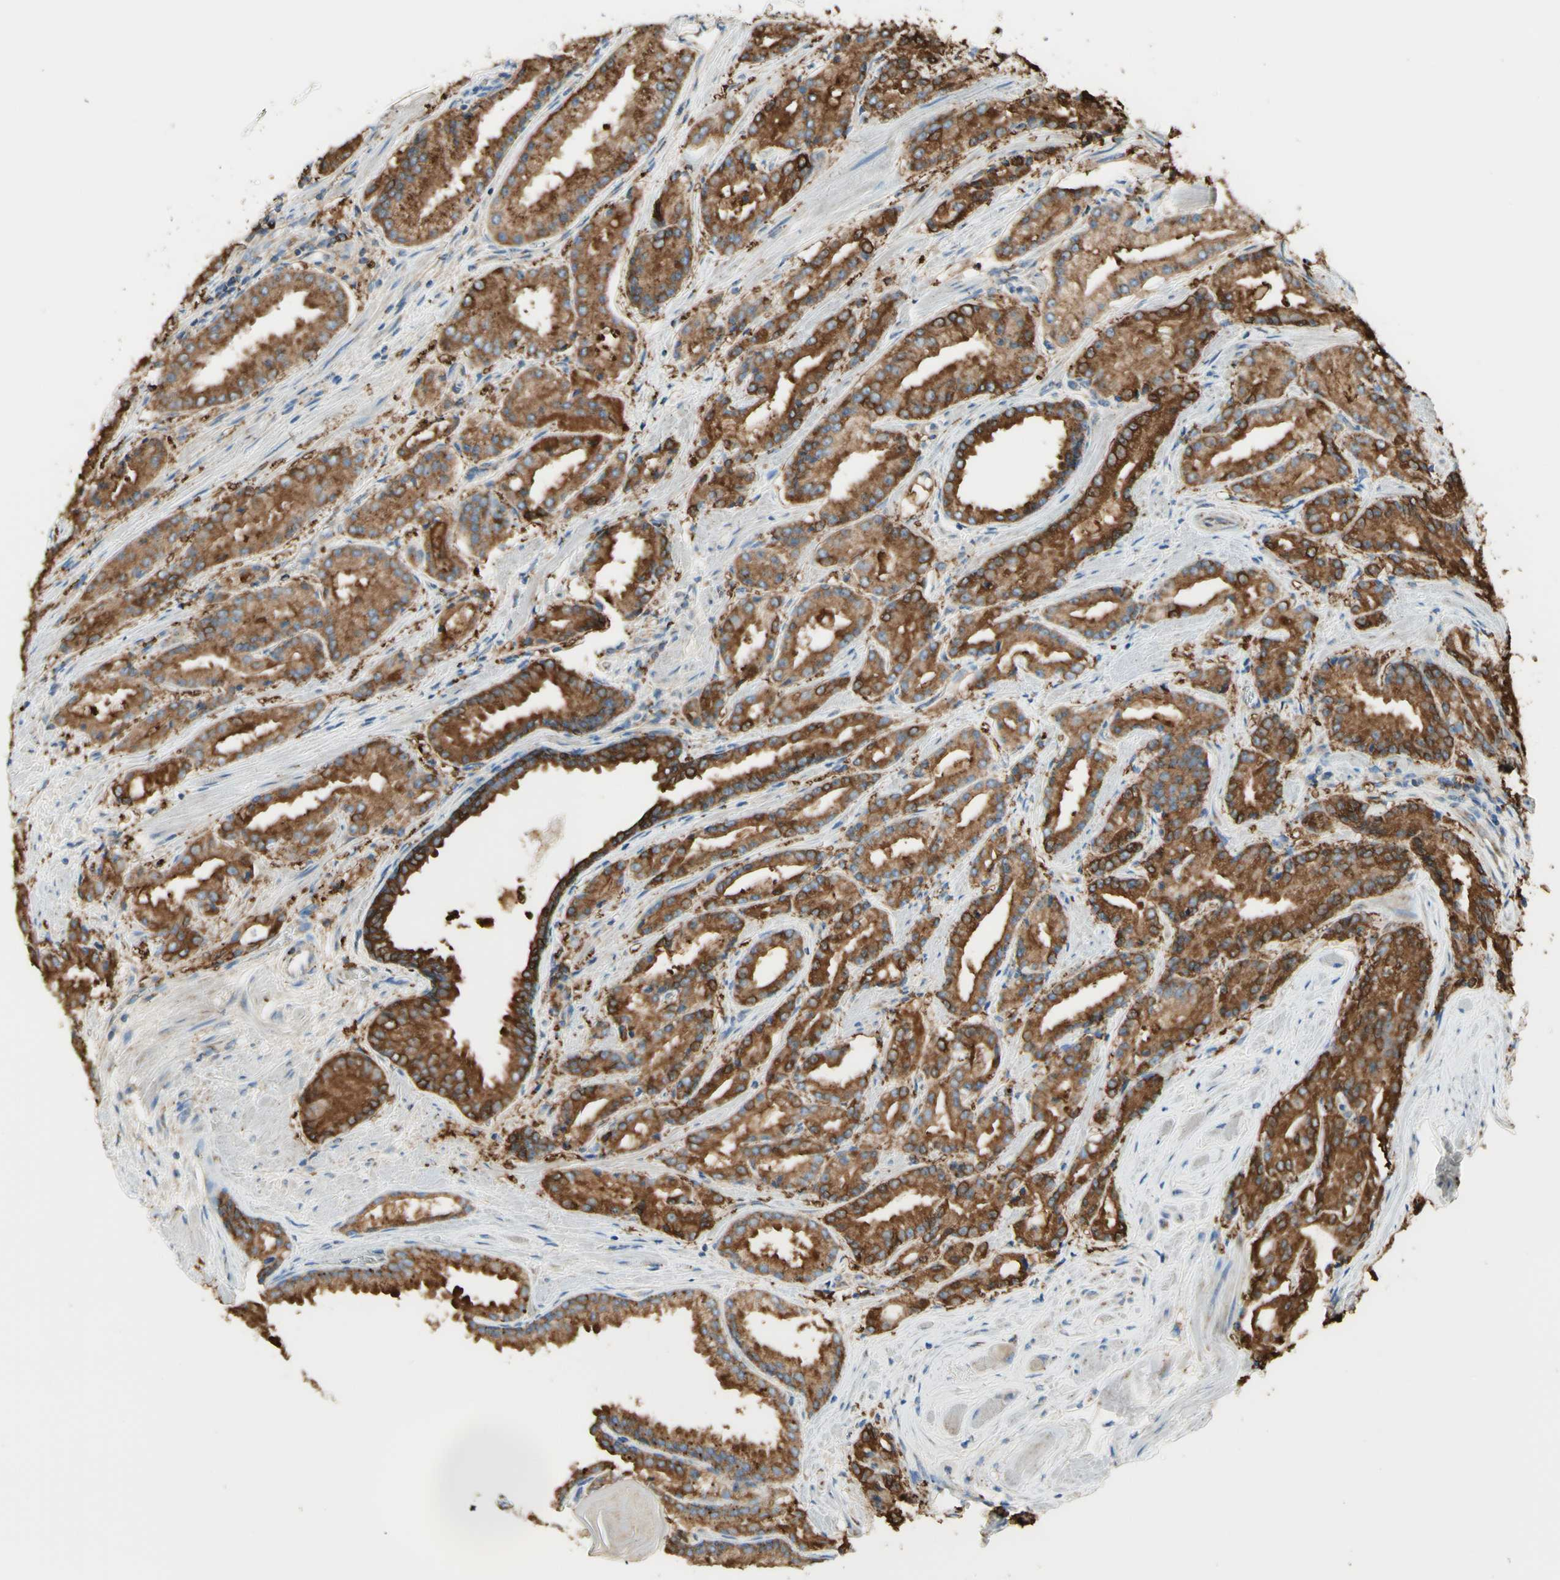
{"staining": {"intensity": "moderate", "quantity": ">75%", "location": "cytoplasmic/membranous"}, "tissue": "prostate cancer", "cell_type": "Tumor cells", "image_type": "cancer", "snomed": [{"axis": "morphology", "description": "Adenocarcinoma, Low grade"}, {"axis": "topography", "description": "Prostate"}], "caption": "Protein expression analysis of human low-grade adenocarcinoma (prostate) reveals moderate cytoplasmic/membranous positivity in approximately >75% of tumor cells. The protein of interest is shown in brown color, while the nuclei are stained blue.", "gene": "ARMC10", "patient": {"sex": "male", "age": 59}}